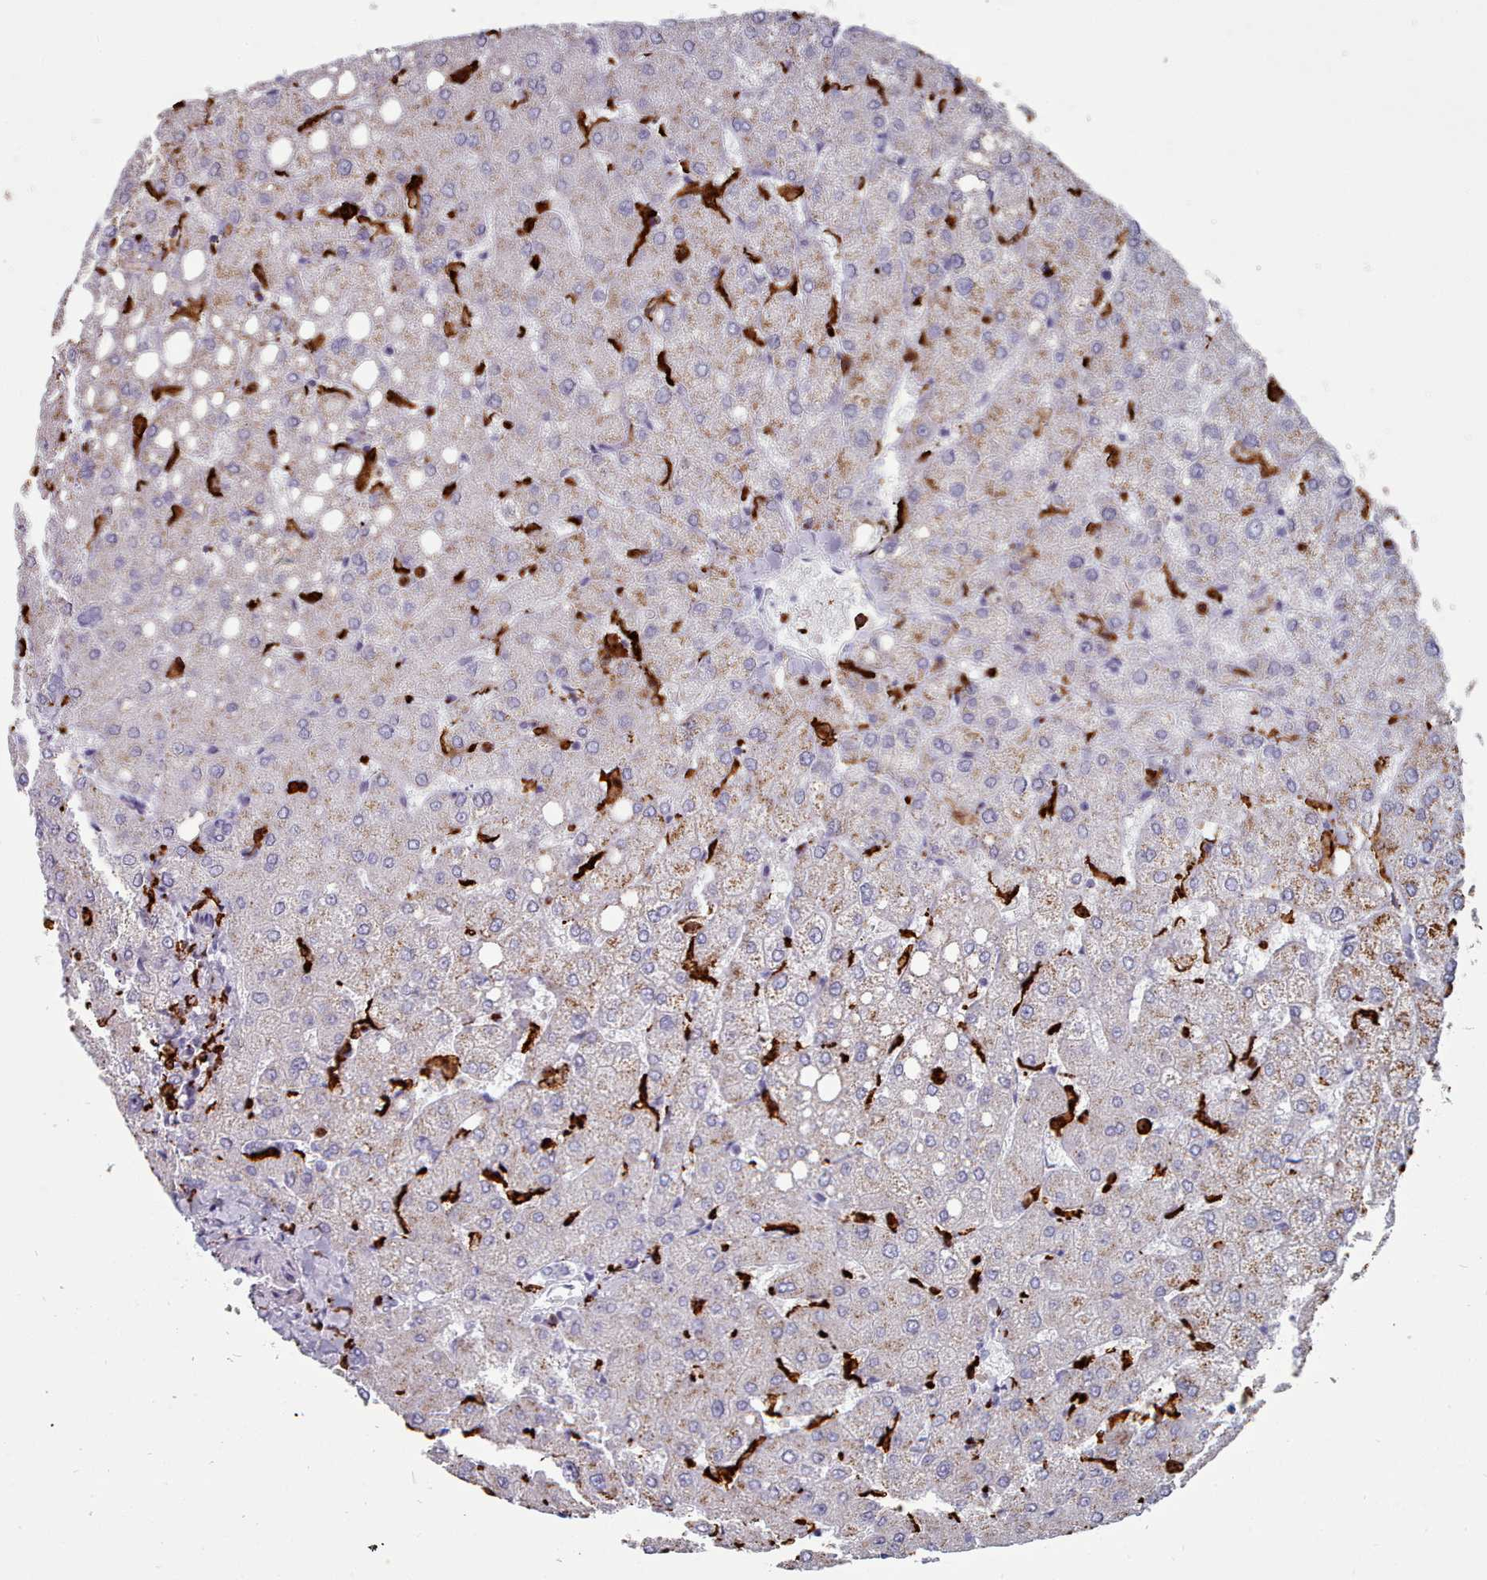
{"staining": {"intensity": "negative", "quantity": "none", "location": "none"}, "tissue": "liver", "cell_type": "Cholangiocytes", "image_type": "normal", "snomed": [{"axis": "morphology", "description": "Normal tissue, NOS"}, {"axis": "topography", "description": "Liver"}], "caption": "Liver stained for a protein using immunohistochemistry displays no expression cholangiocytes.", "gene": "AIF1", "patient": {"sex": "female", "age": 54}}